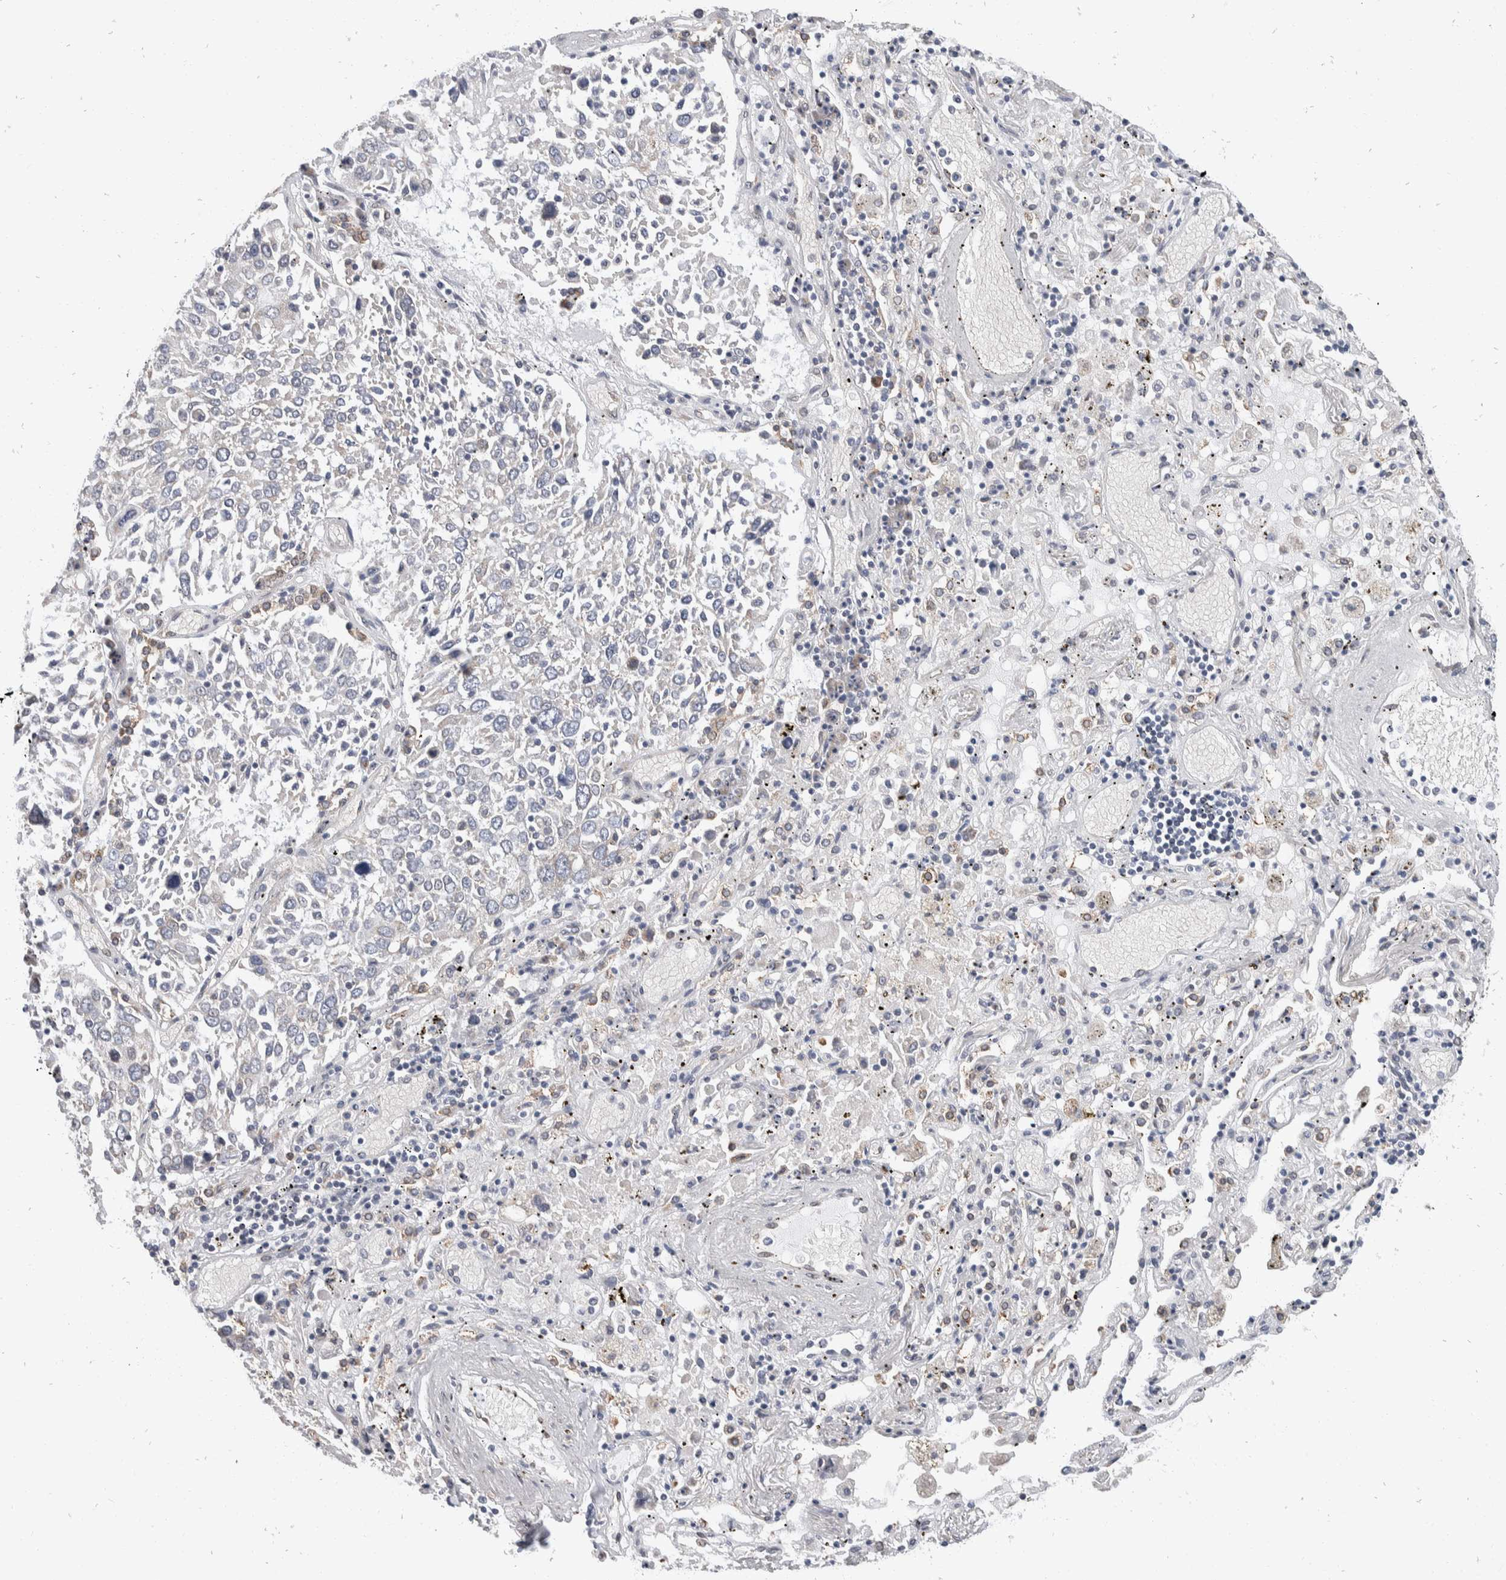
{"staining": {"intensity": "negative", "quantity": "none", "location": "none"}, "tissue": "lung cancer", "cell_type": "Tumor cells", "image_type": "cancer", "snomed": [{"axis": "morphology", "description": "Squamous cell carcinoma, NOS"}, {"axis": "topography", "description": "Lung"}], "caption": "This is an immunohistochemistry histopathology image of squamous cell carcinoma (lung). There is no staining in tumor cells.", "gene": "TMEM245", "patient": {"sex": "male", "age": 65}}